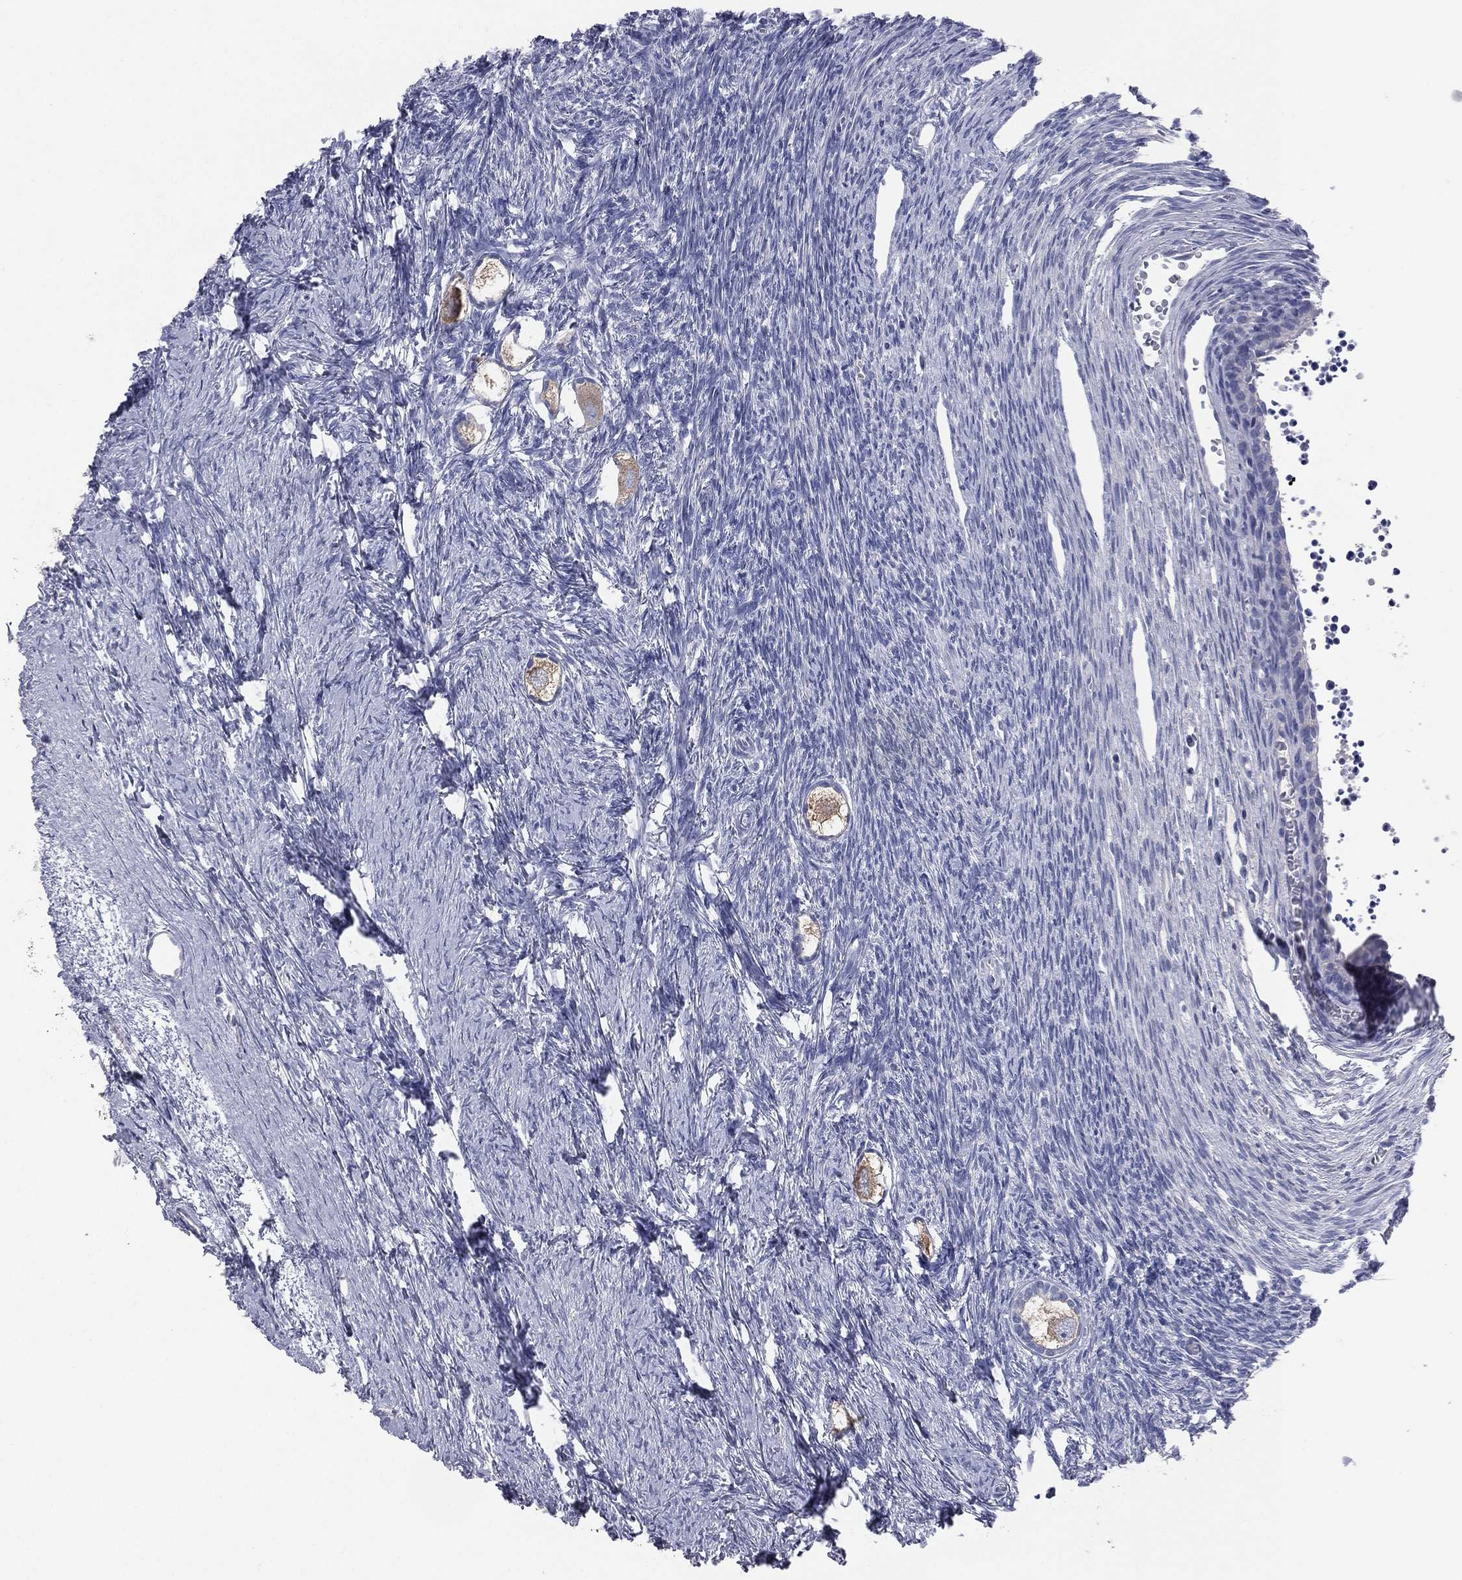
{"staining": {"intensity": "weak", "quantity": ">75%", "location": "cytoplasmic/membranous"}, "tissue": "ovary", "cell_type": "Follicle cells", "image_type": "normal", "snomed": [{"axis": "morphology", "description": "Normal tissue, NOS"}, {"axis": "topography", "description": "Ovary"}], "caption": "Ovary stained with DAB (3,3'-diaminobenzidine) immunohistochemistry shows low levels of weak cytoplasmic/membranous staining in approximately >75% of follicle cells. Nuclei are stained in blue.", "gene": "STK31", "patient": {"sex": "female", "age": 27}}